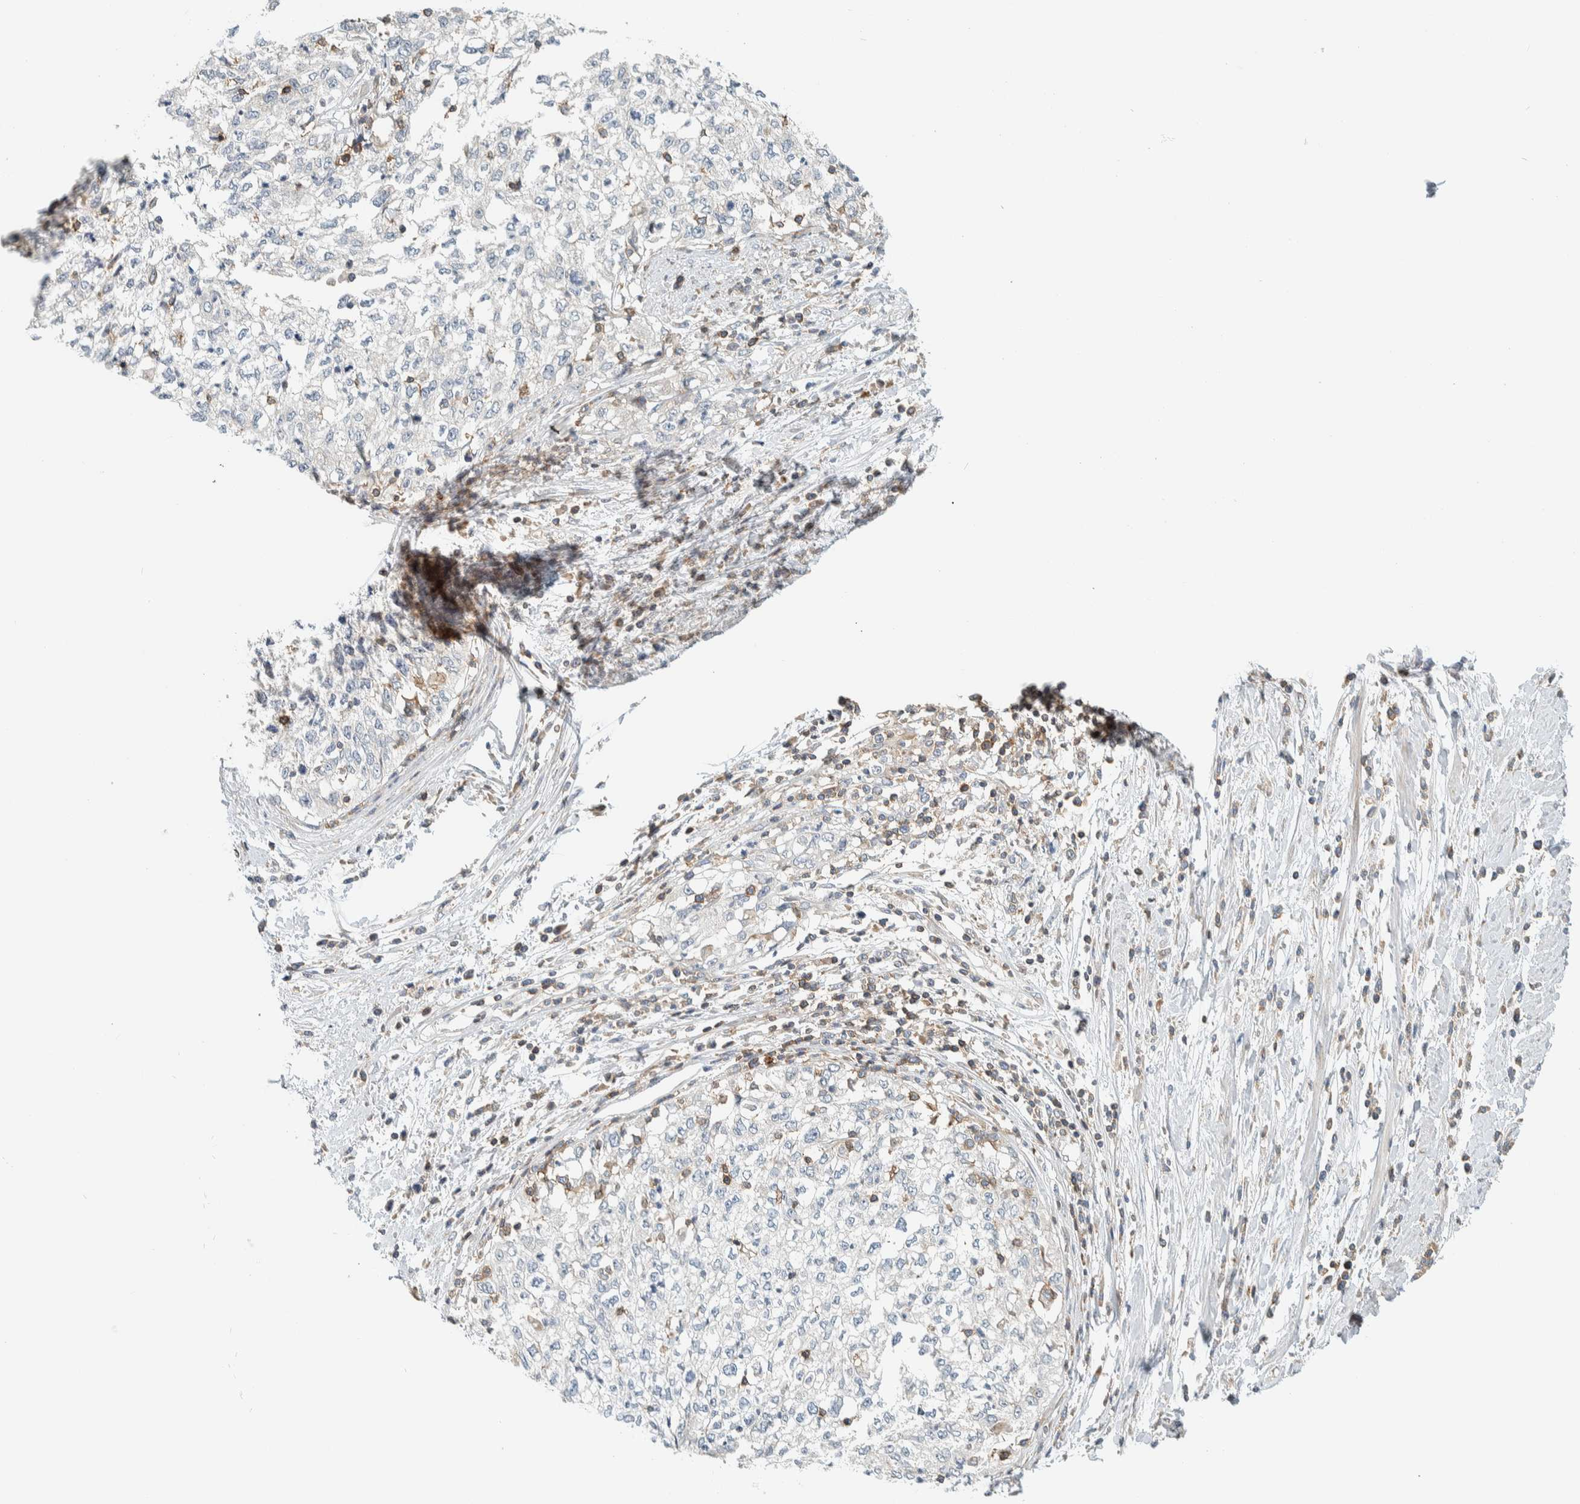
{"staining": {"intensity": "negative", "quantity": "none", "location": "none"}, "tissue": "cervical cancer", "cell_type": "Tumor cells", "image_type": "cancer", "snomed": [{"axis": "morphology", "description": "Squamous cell carcinoma, NOS"}, {"axis": "topography", "description": "Cervix"}], "caption": "Immunohistochemistry of human squamous cell carcinoma (cervical) exhibits no expression in tumor cells. (DAB immunohistochemistry (IHC) visualized using brightfield microscopy, high magnification).", "gene": "CCDC57", "patient": {"sex": "female", "age": 57}}